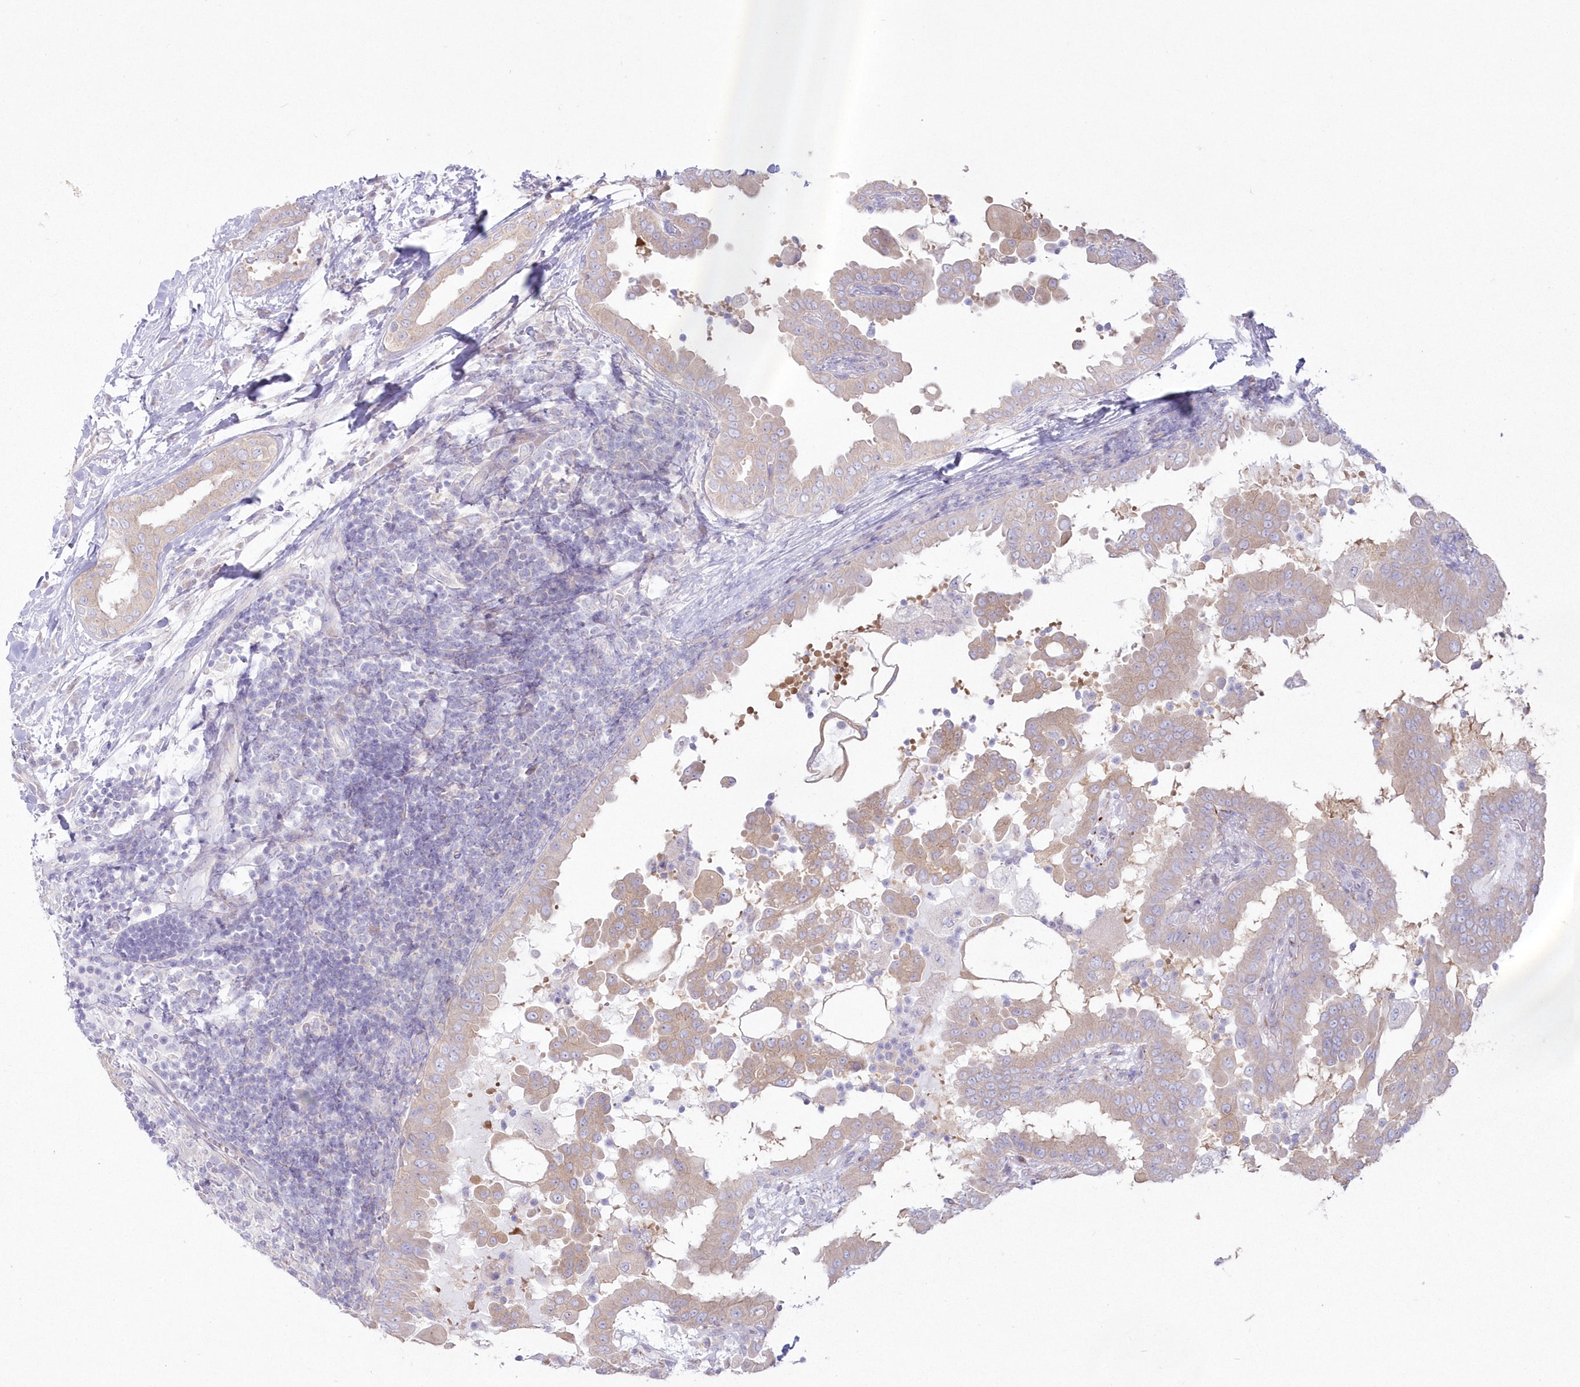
{"staining": {"intensity": "weak", "quantity": ">75%", "location": "cytoplasmic/membranous"}, "tissue": "thyroid cancer", "cell_type": "Tumor cells", "image_type": "cancer", "snomed": [{"axis": "morphology", "description": "Papillary adenocarcinoma, NOS"}, {"axis": "topography", "description": "Thyroid gland"}], "caption": "Thyroid papillary adenocarcinoma tissue demonstrates weak cytoplasmic/membranous positivity in approximately >75% of tumor cells, visualized by immunohistochemistry.", "gene": "ZNF843", "patient": {"sex": "male", "age": 33}}